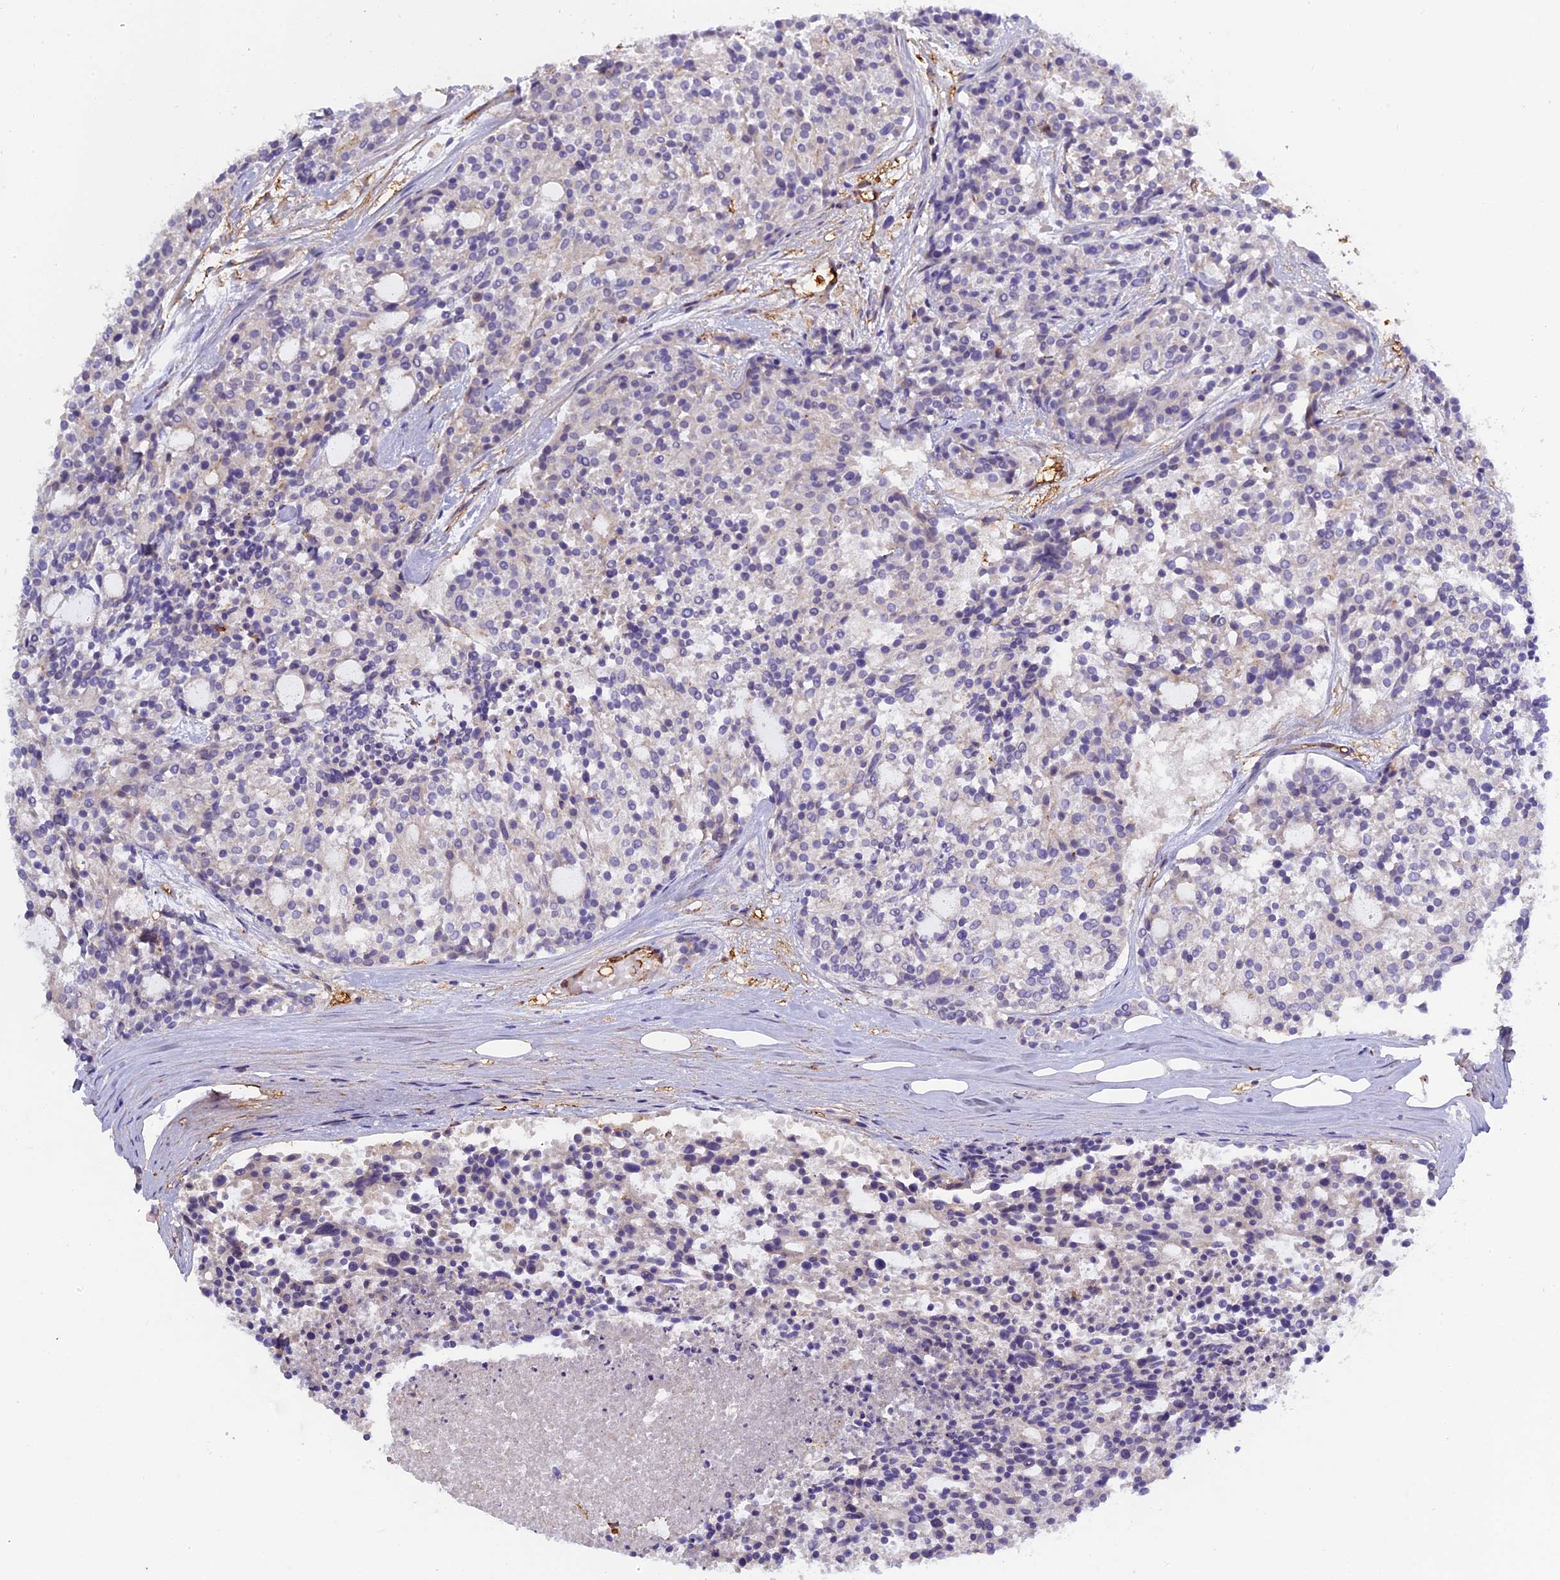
{"staining": {"intensity": "negative", "quantity": "none", "location": "none"}, "tissue": "carcinoid", "cell_type": "Tumor cells", "image_type": "cancer", "snomed": [{"axis": "morphology", "description": "Carcinoid, malignant, NOS"}, {"axis": "topography", "description": "Pancreas"}], "caption": "Tumor cells show no significant protein expression in carcinoid (malignant).", "gene": "CFAP119", "patient": {"sex": "female", "age": 54}}